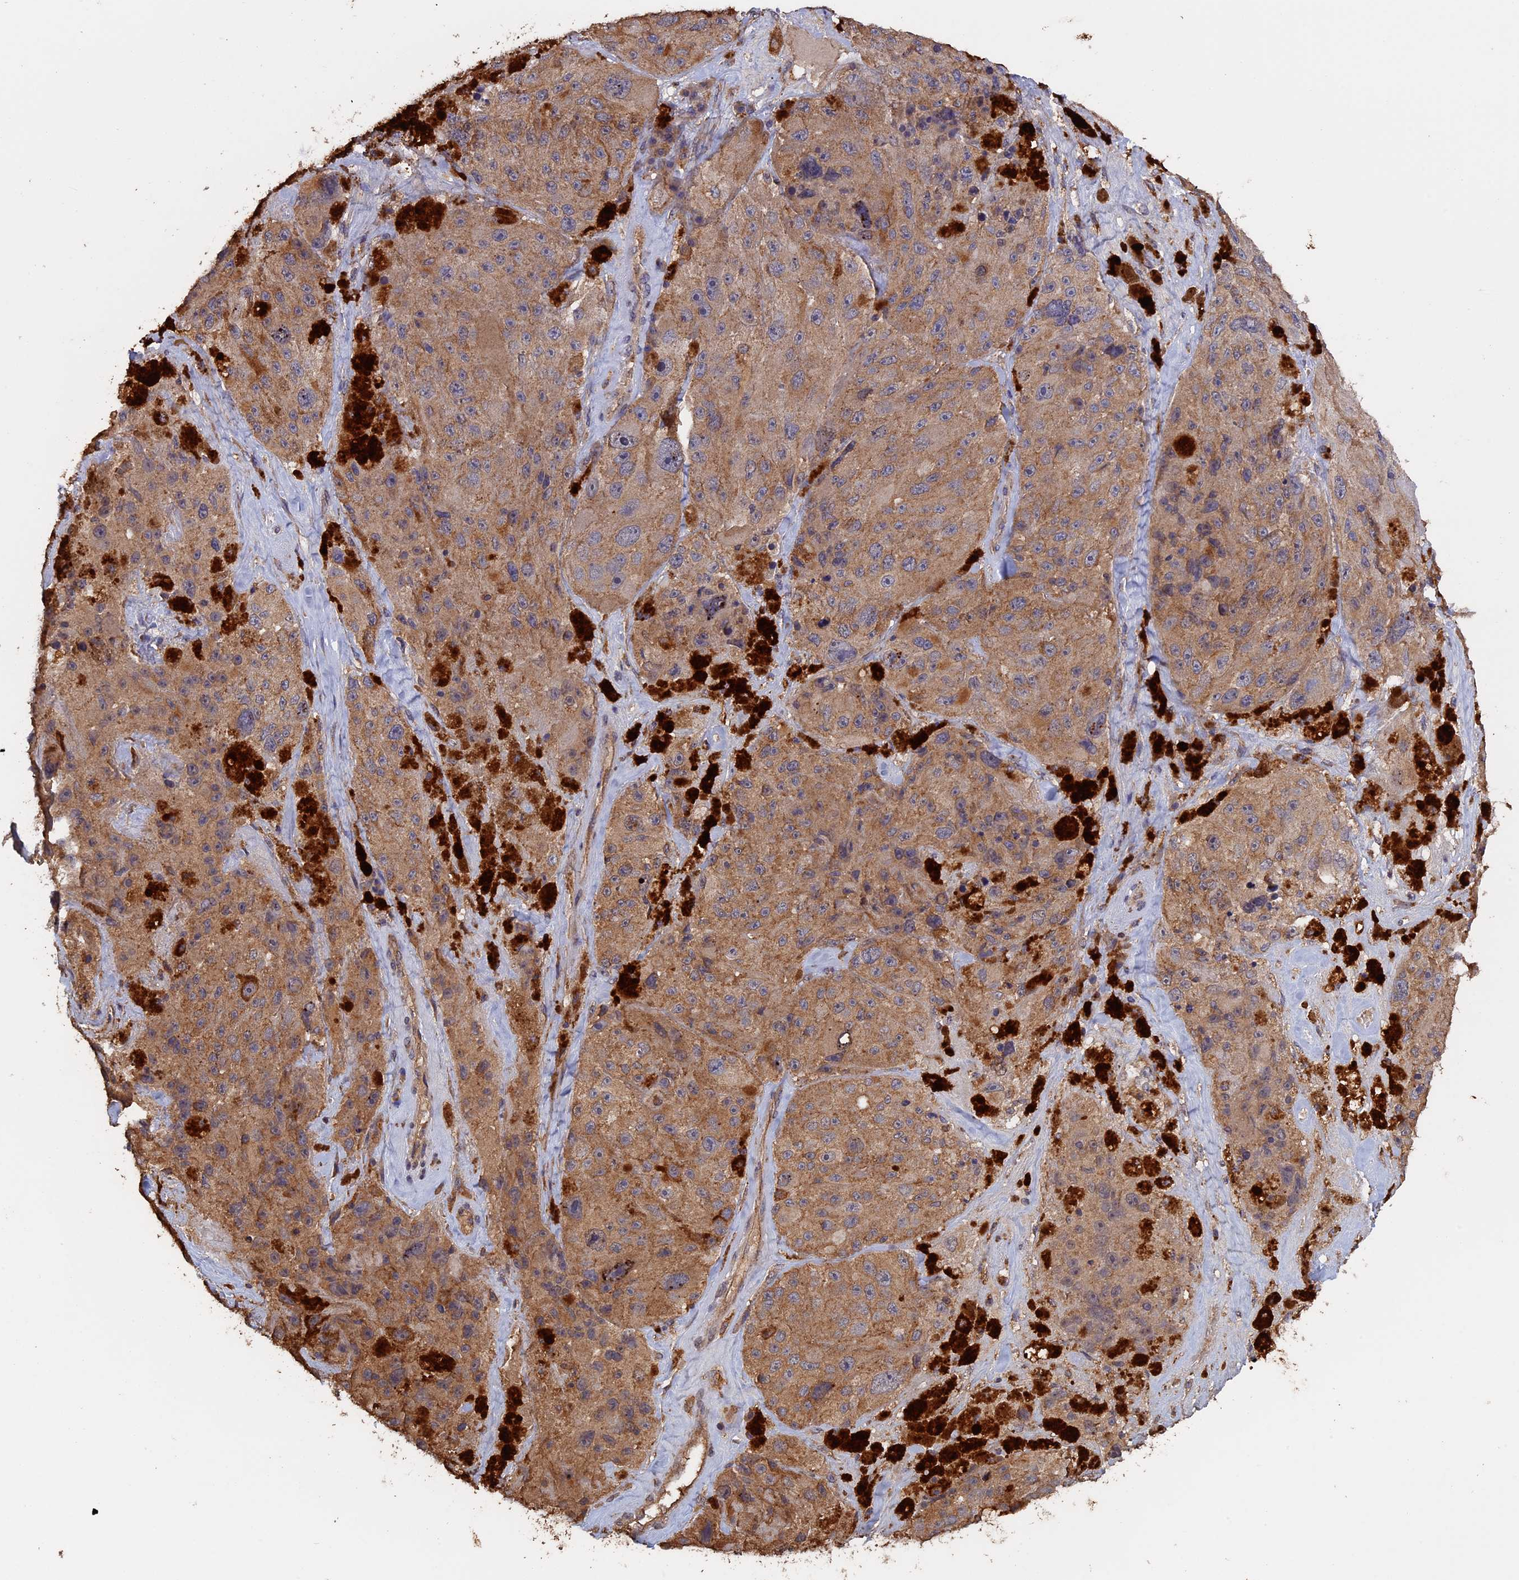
{"staining": {"intensity": "weak", "quantity": ">75%", "location": "cytoplasmic/membranous"}, "tissue": "melanoma", "cell_type": "Tumor cells", "image_type": "cancer", "snomed": [{"axis": "morphology", "description": "Malignant melanoma, Metastatic site"}, {"axis": "topography", "description": "Lymph node"}], "caption": "IHC of melanoma exhibits low levels of weak cytoplasmic/membranous staining in approximately >75% of tumor cells.", "gene": "PIGQ", "patient": {"sex": "male", "age": 62}}